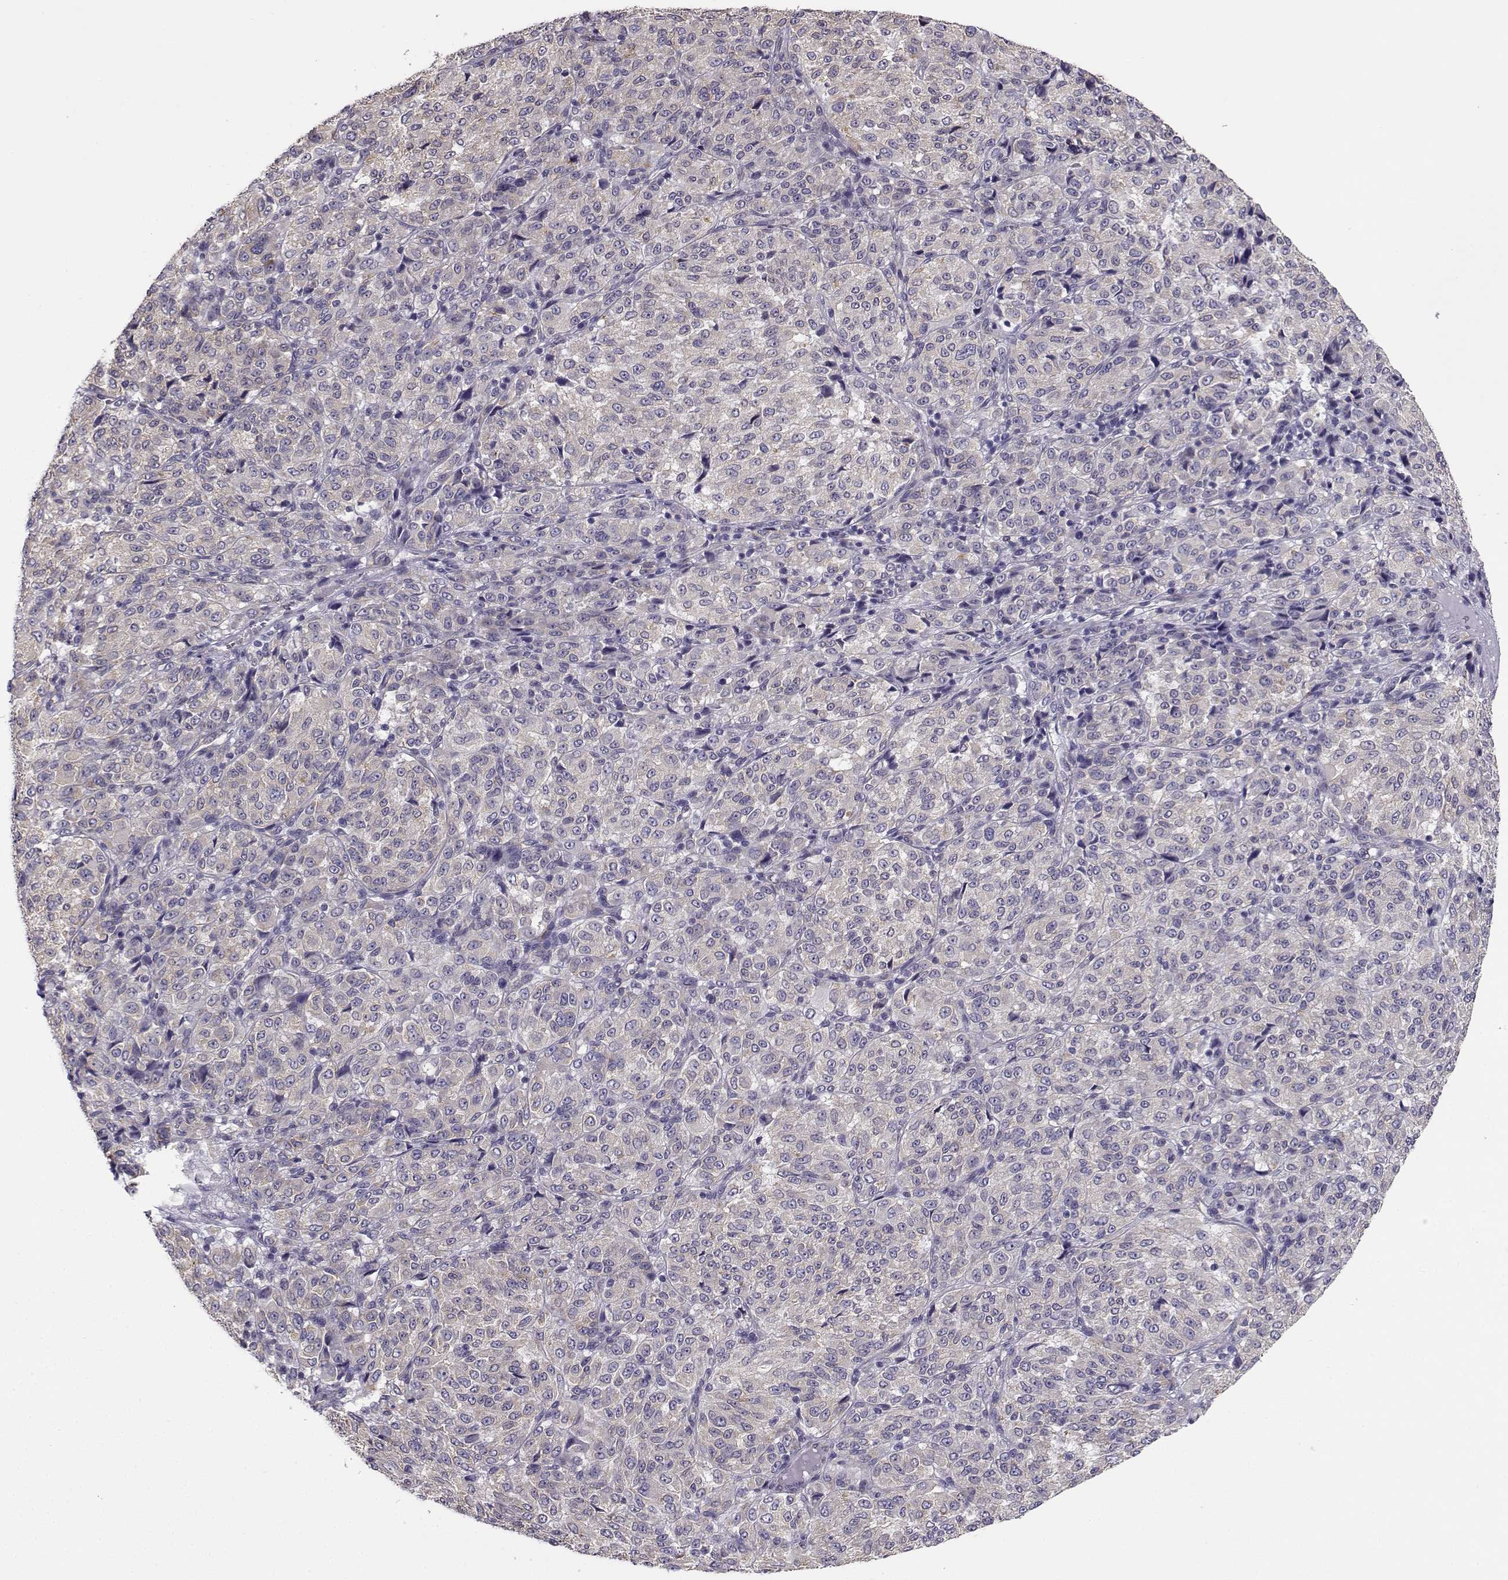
{"staining": {"intensity": "weak", "quantity": "<25%", "location": "cytoplasmic/membranous"}, "tissue": "melanoma", "cell_type": "Tumor cells", "image_type": "cancer", "snomed": [{"axis": "morphology", "description": "Malignant melanoma, Metastatic site"}, {"axis": "topography", "description": "Brain"}], "caption": "Immunohistochemistry histopathology image of neoplastic tissue: human melanoma stained with DAB exhibits no significant protein expression in tumor cells.", "gene": "BEND6", "patient": {"sex": "female", "age": 56}}